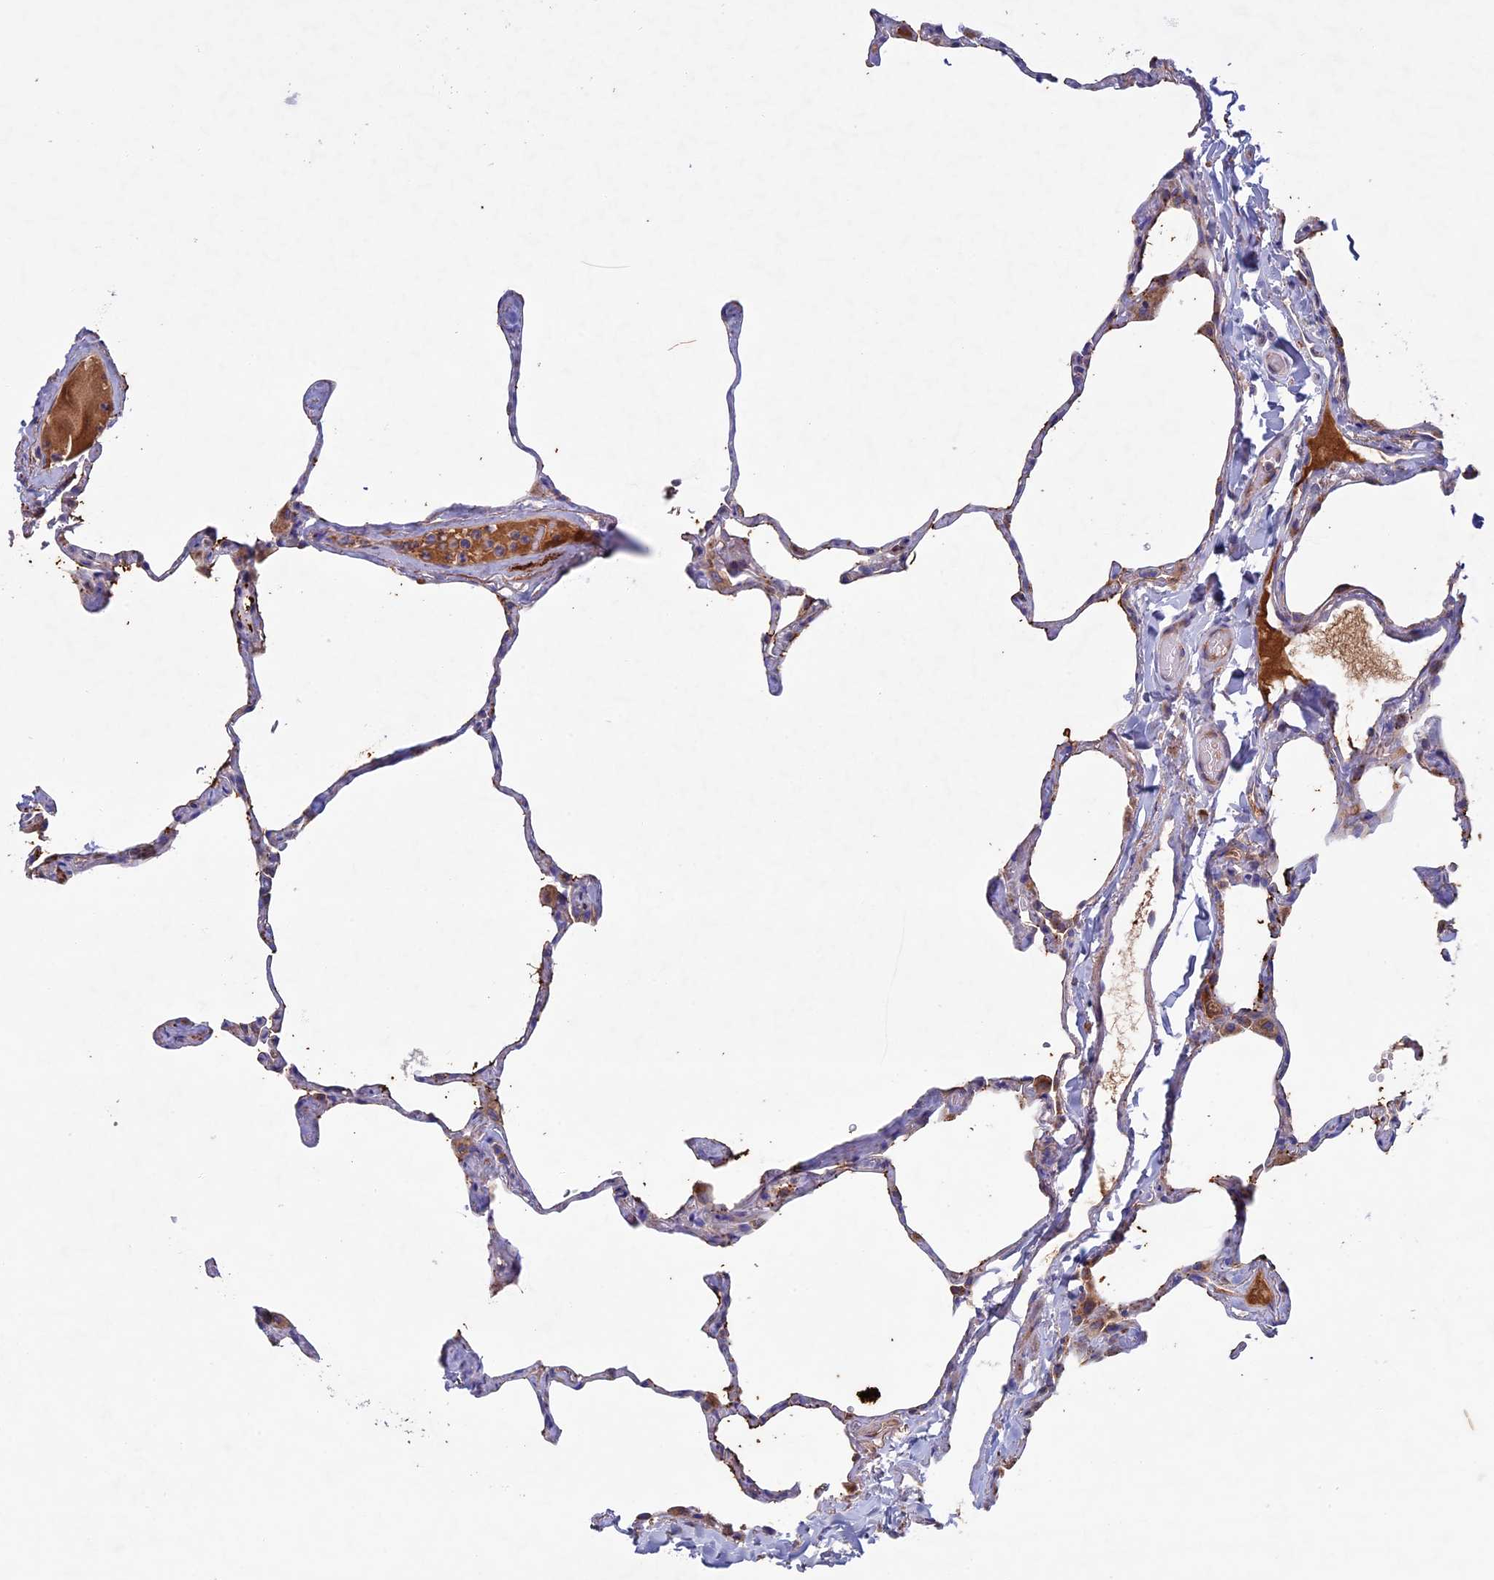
{"staining": {"intensity": "weak", "quantity": ">75%", "location": "cytoplasmic/membranous"}, "tissue": "lung", "cell_type": "Alveolar cells", "image_type": "normal", "snomed": [{"axis": "morphology", "description": "Normal tissue, NOS"}, {"axis": "topography", "description": "Lung"}], "caption": "Protein expression analysis of normal lung demonstrates weak cytoplasmic/membranous expression in approximately >75% of alveolar cells.", "gene": "SLC15A5", "patient": {"sex": "male", "age": 65}}